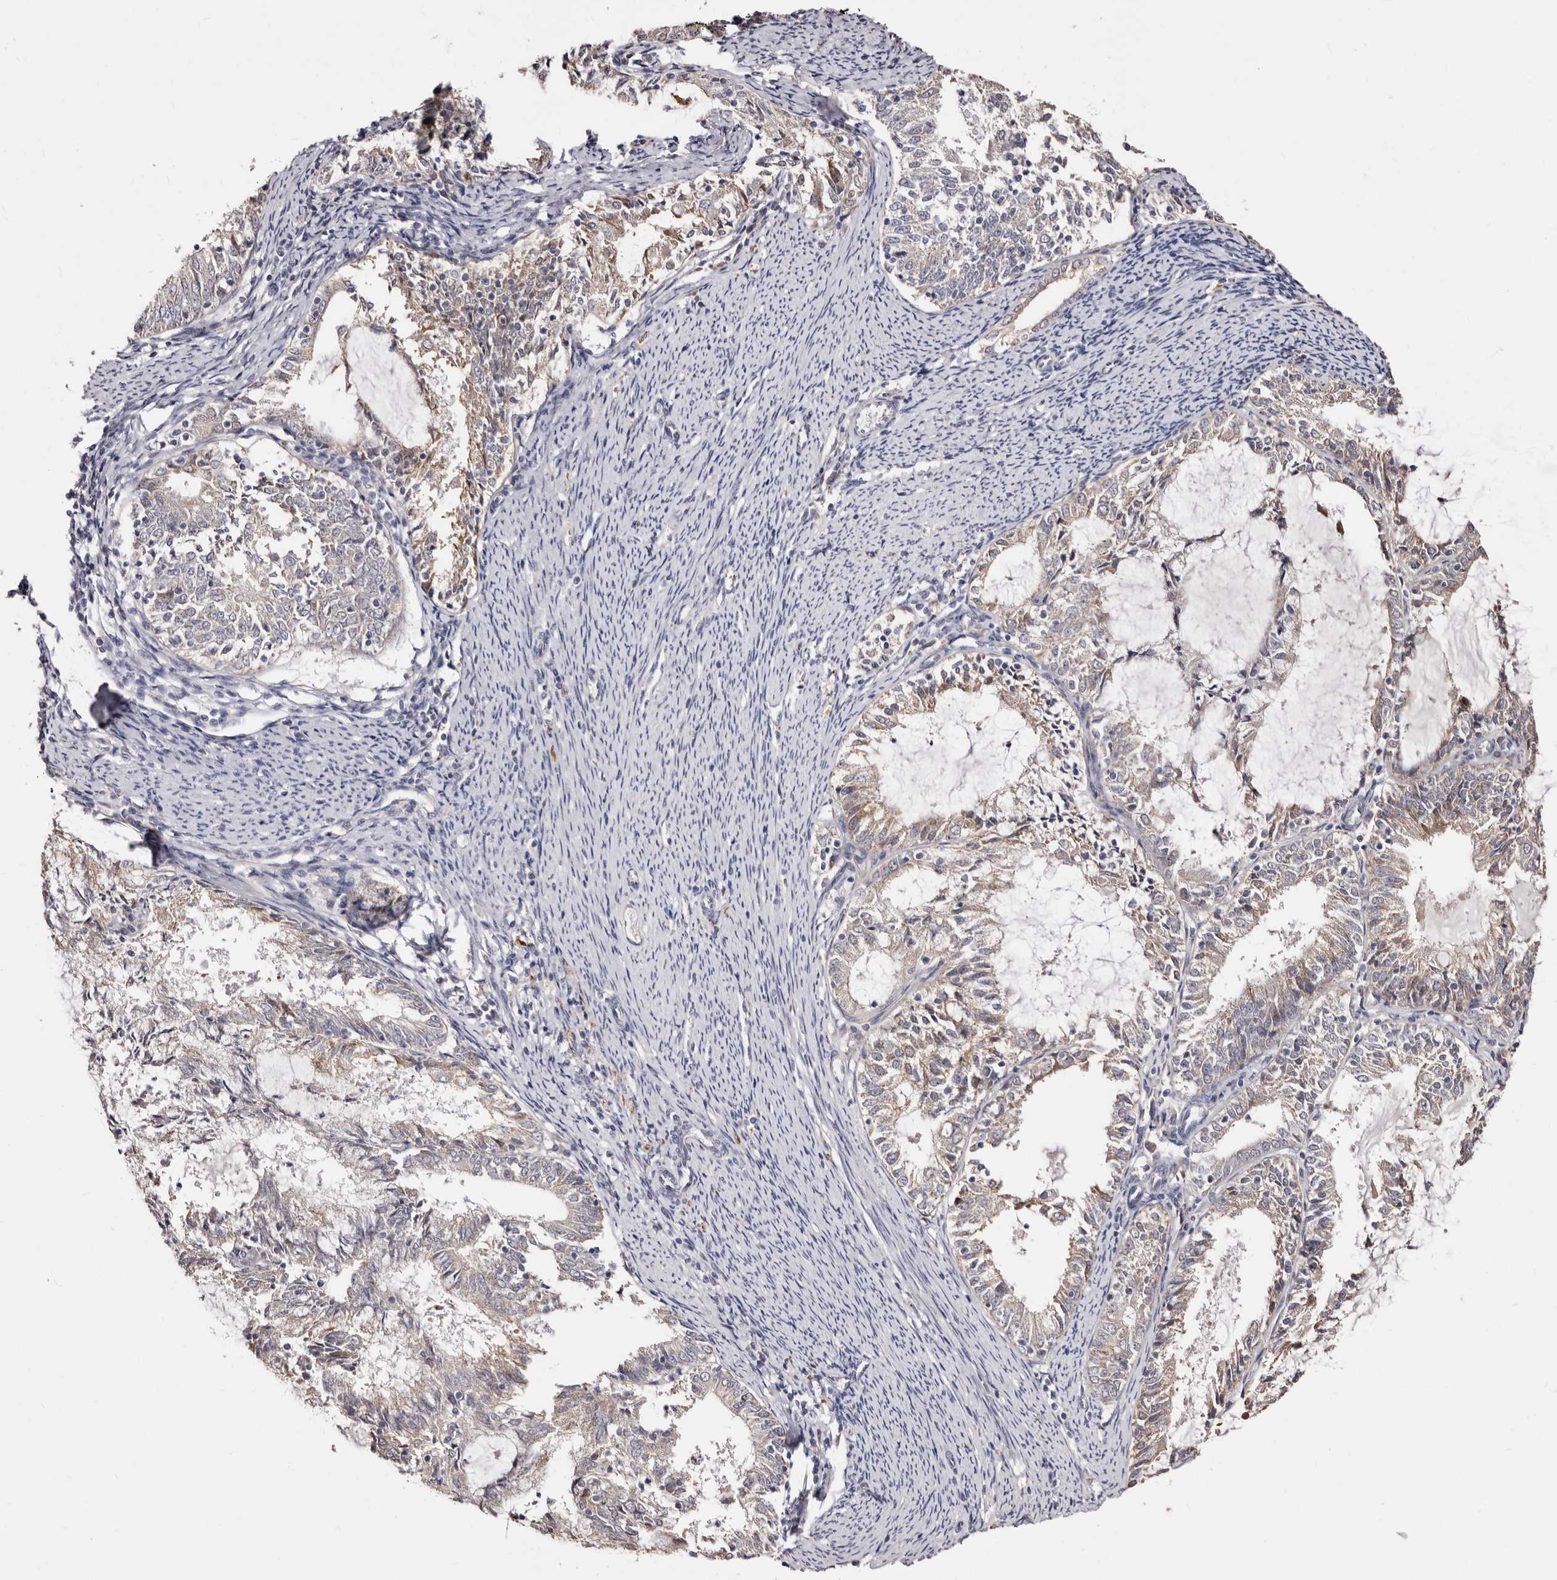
{"staining": {"intensity": "weak", "quantity": "<25%", "location": "cytoplasmic/membranous"}, "tissue": "endometrial cancer", "cell_type": "Tumor cells", "image_type": "cancer", "snomed": [{"axis": "morphology", "description": "Adenocarcinoma, NOS"}, {"axis": "topography", "description": "Endometrium"}], "caption": "Adenocarcinoma (endometrial) stained for a protein using immunohistochemistry exhibits no expression tumor cells.", "gene": "PTAFR", "patient": {"sex": "female", "age": 57}}